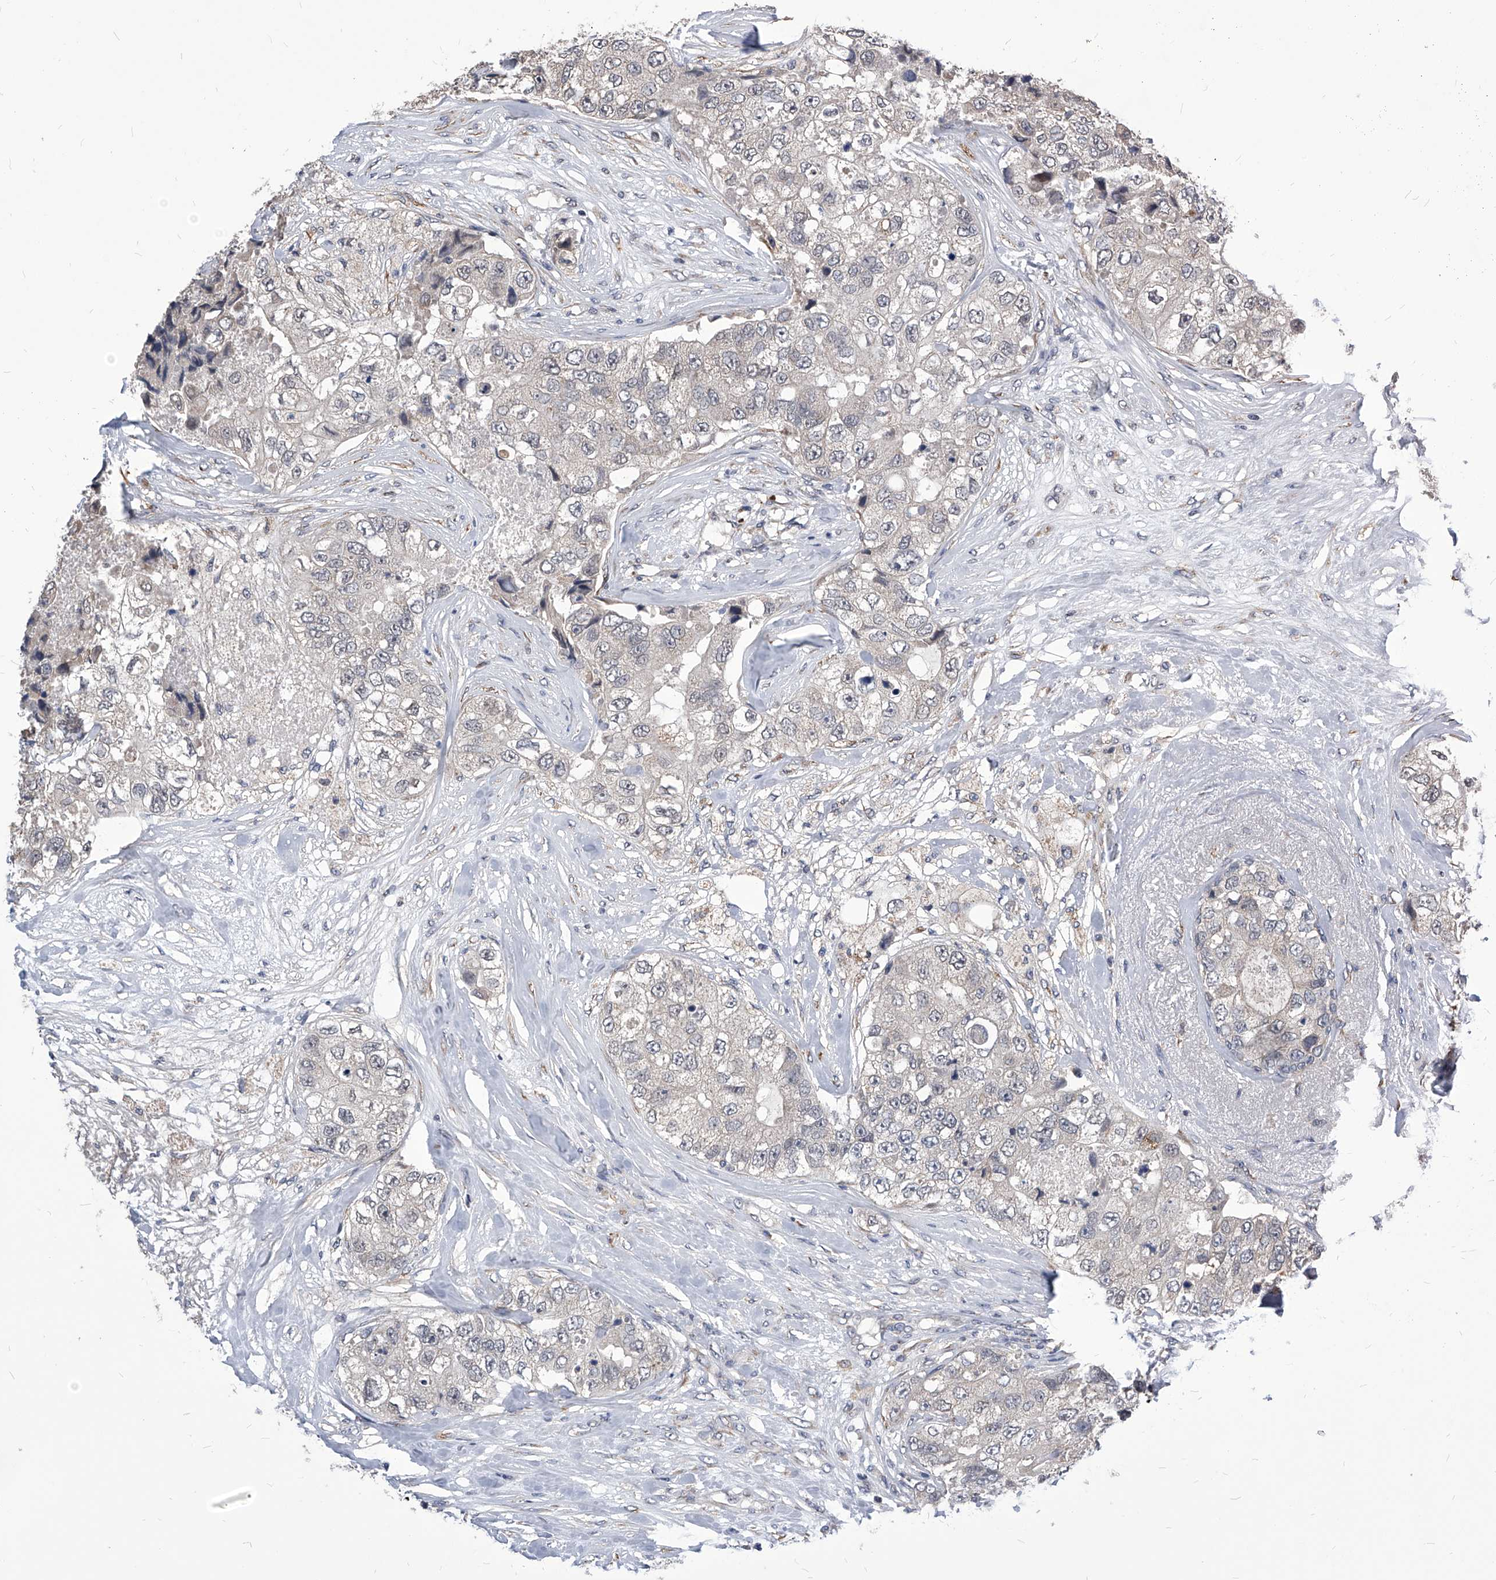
{"staining": {"intensity": "negative", "quantity": "none", "location": "none"}, "tissue": "breast cancer", "cell_type": "Tumor cells", "image_type": "cancer", "snomed": [{"axis": "morphology", "description": "Duct carcinoma"}, {"axis": "topography", "description": "Breast"}], "caption": "Tumor cells are negative for brown protein staining in intraductal carcinoma (breast).", "gene": "ID1", "patient": {"sex": "female", "age": 62}}